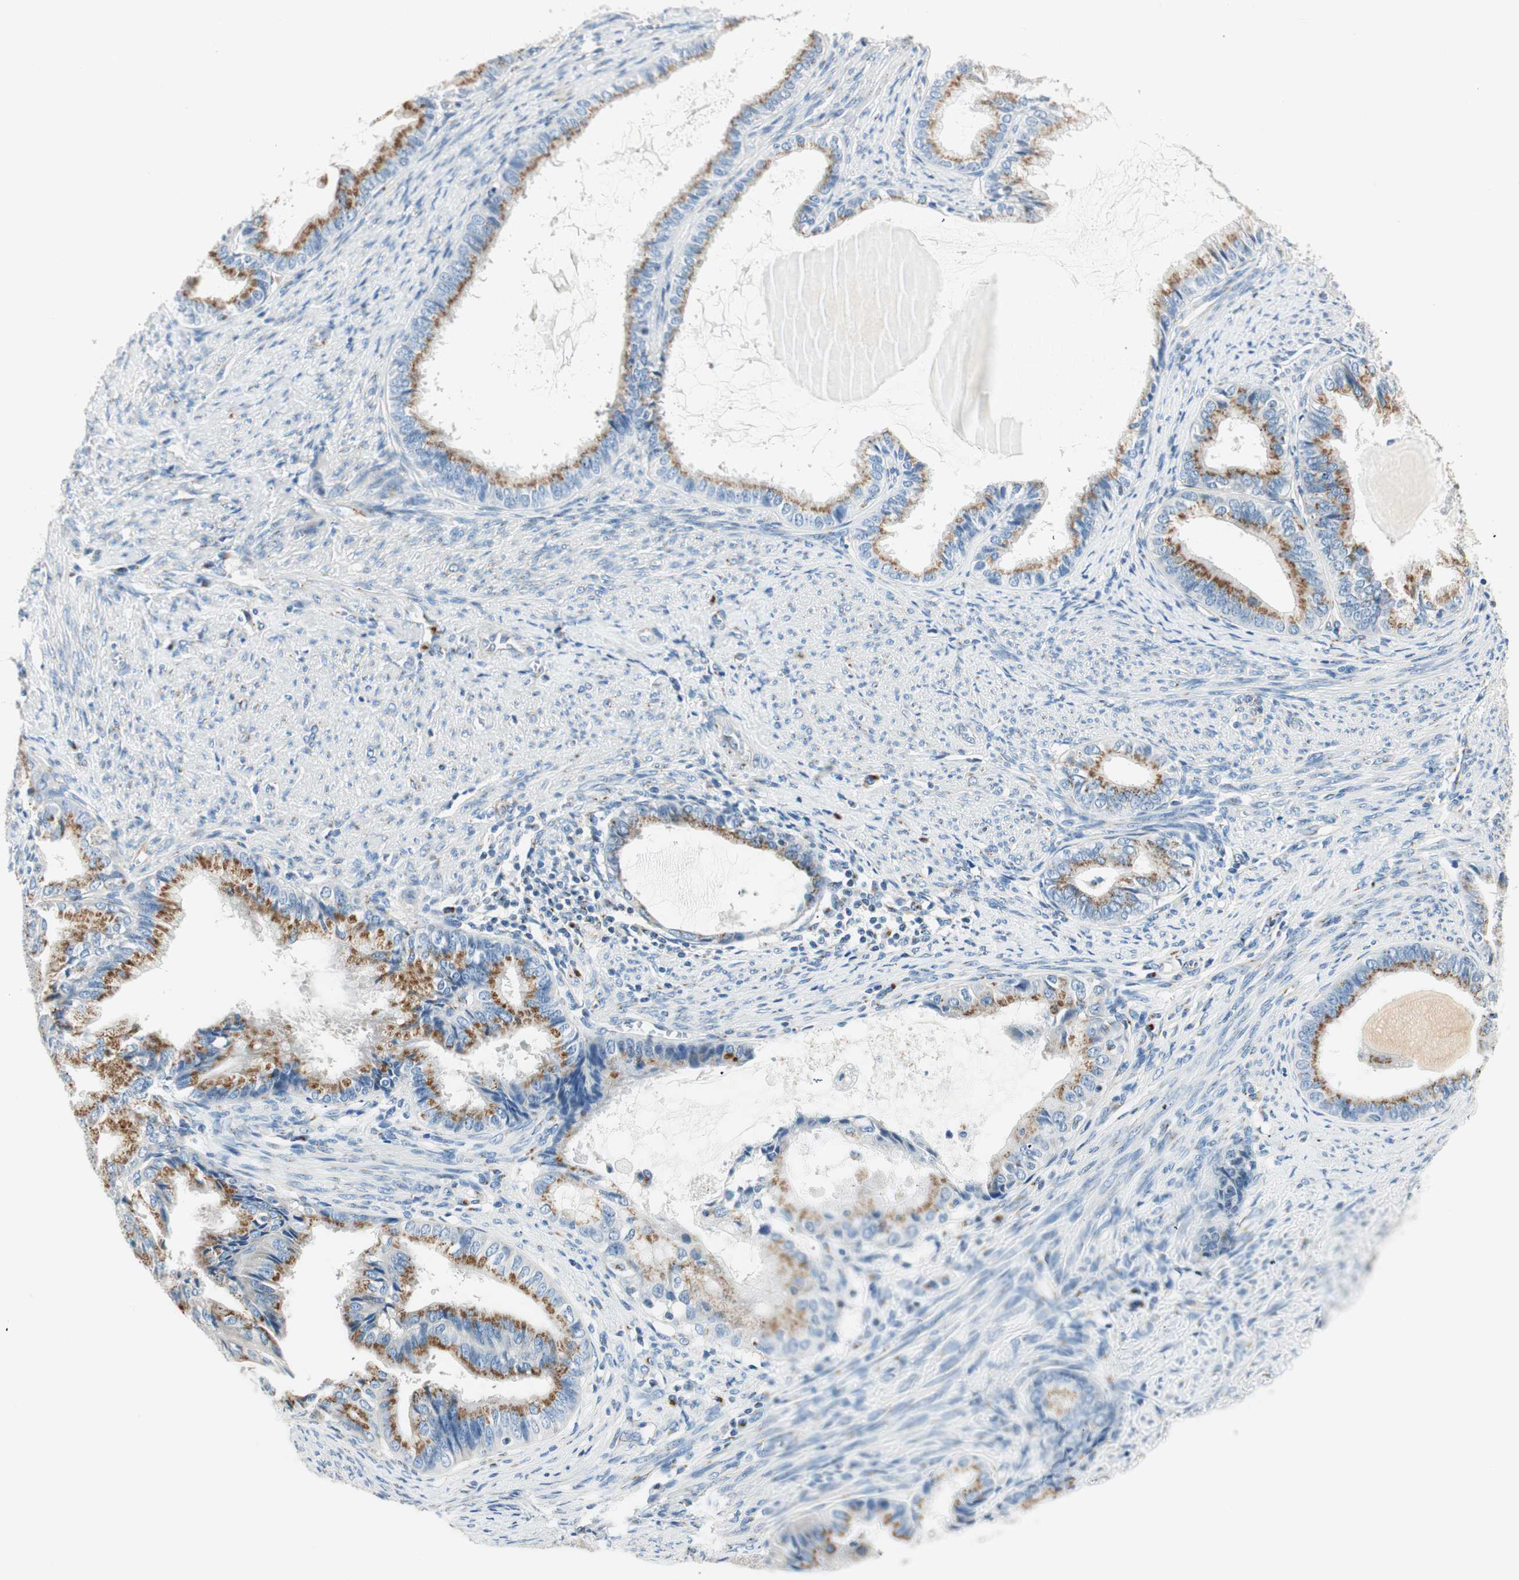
{"staining": {"intensity": "strong", "quantity": "25%-75%", "location": "cytoplasmic/membranous"}, "tissue": "endometrial cancer", "cell_type": "Tumor cells", "image_type": "cancer", "snomed": [{"axis": "morphology", "description": "Adenocarcinoma, NOS"}, {"axis": "topography", "description": "Endometrium"}], "caption": "The photomicrograph shows a brown stain indicating the presence of a protein in the cytoplasmic/membranous of tumor cells in endometrial cancer (adenocarcinoma).", "gene": "TMF1", "patient": {"sex": "female", "age": 86}}